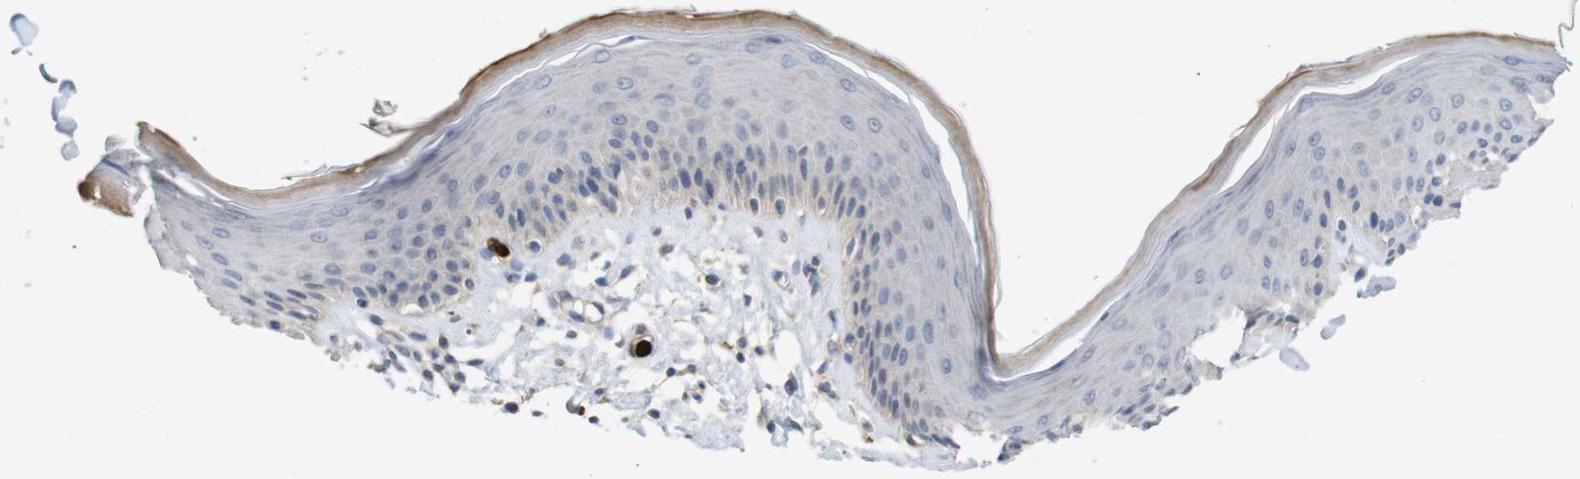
{"staining": {"intensity": "moderate", "quantity": "<25%", "location": "cytoplasmic/membranous"}, "tissue": "skin", "cell_type": "Epidermal cells", "image_type": "normal", "snomed": [{"axis": "morphology", "description": "Normal tissue, NOS"}, {"axis": "topography", "description": "Vulva"}], "caption": "This micrograph reveals immunohistochemistry staining of unremarkable skin, with low moderate cytoplasmic/membranous staining in about <25% of epidermal cells.", "gene": "TSPAN14", "patient": {"sex": "female", "age": 73}}